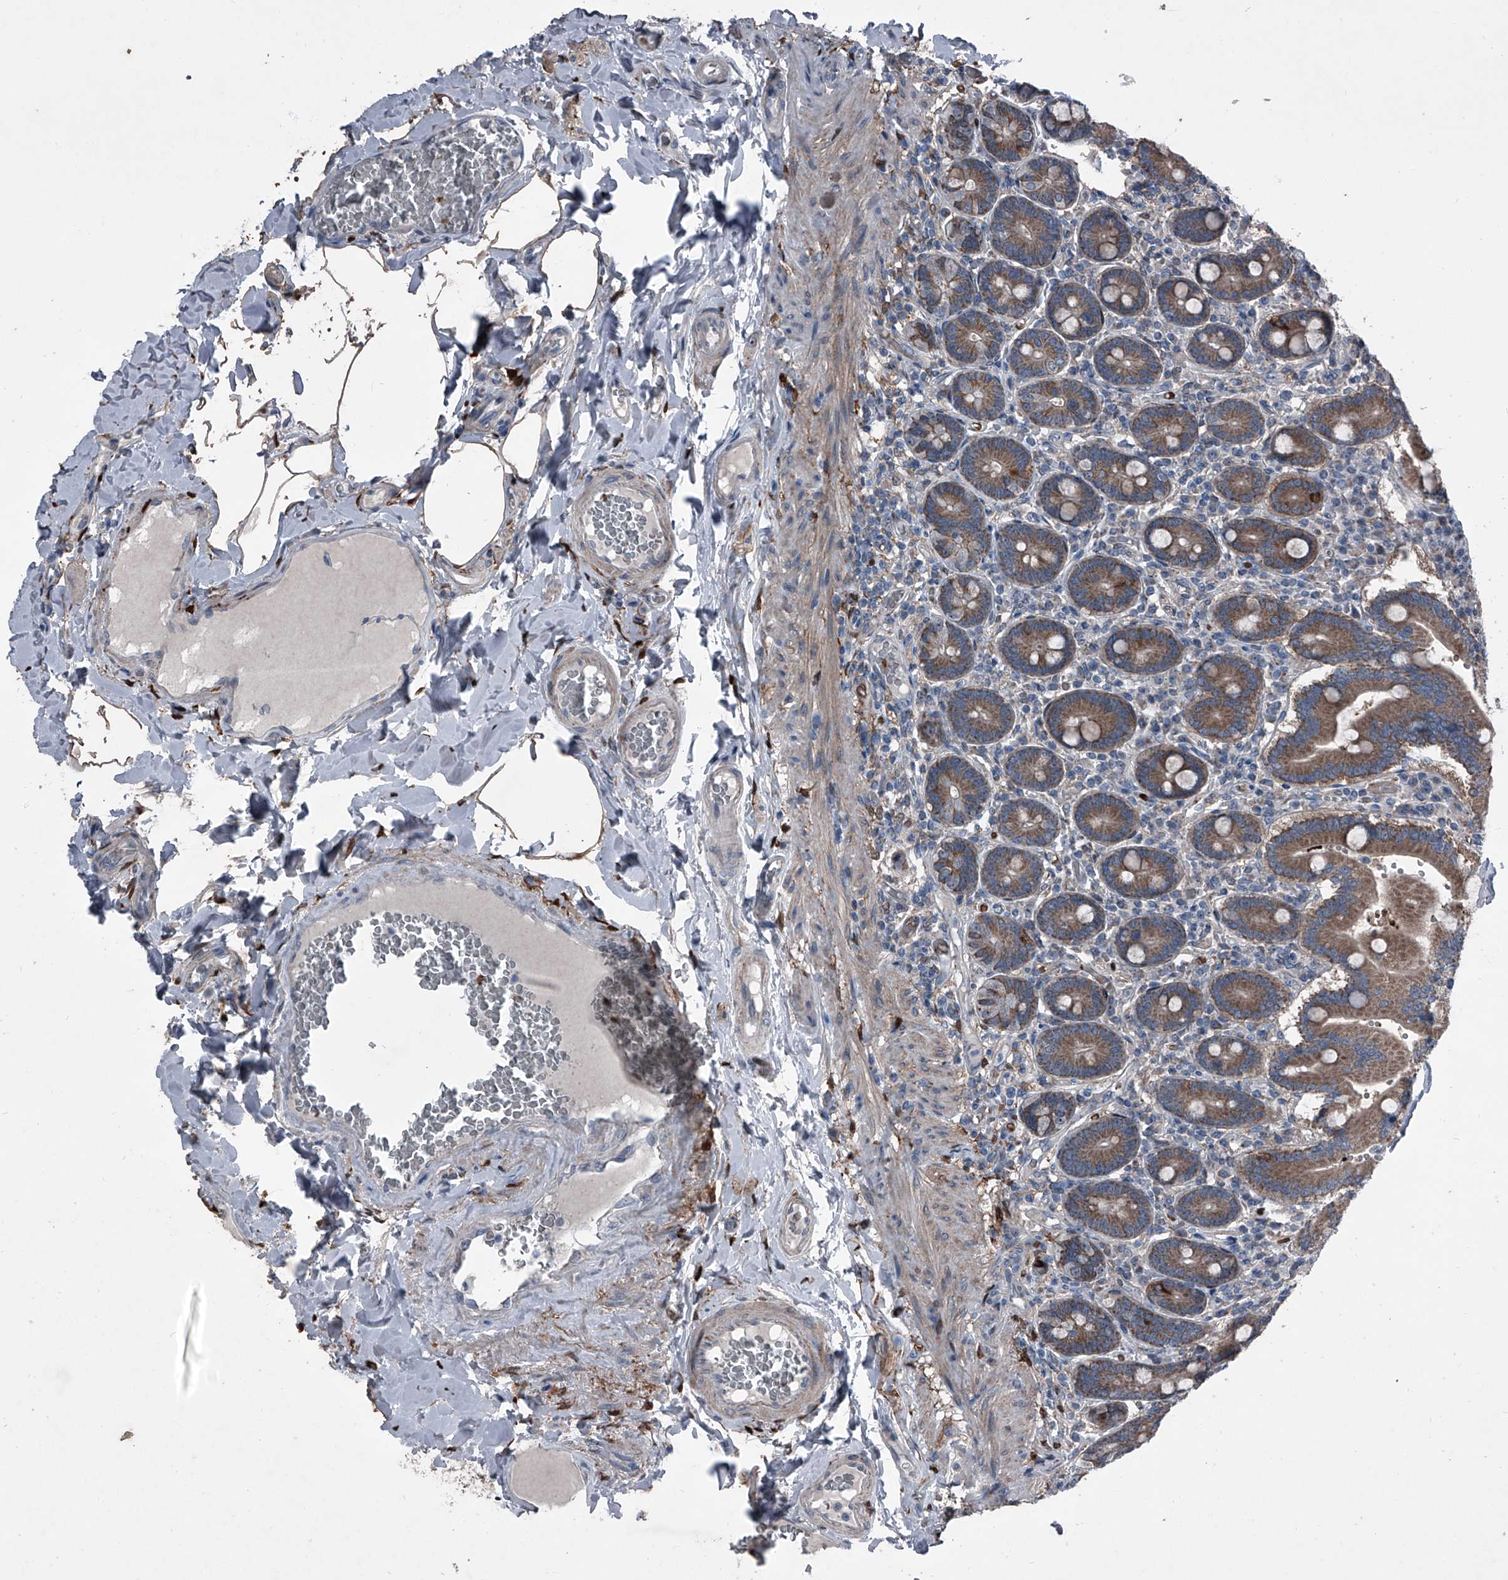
{"staining": {"intensity": "moderate", "quantity": ">75%", "location": "cytoplasmic/membranous"}, "tissue": "duodenum", "cell_type": "Glandular cells", "image_type": "normal", "snomed": [{"axis": "morphology", "description": "Normal tissue, NOS"}, {"axis": "topography", "description": "Duodenum"}], "caption": "Duodenum stained with immunohistochemistry exhibits moderate cytoplasmic/membranous expression in approximately >75% of glandular cells.", "gene": "CEP85L", "patient": {"sex": "female", "age": 62}}